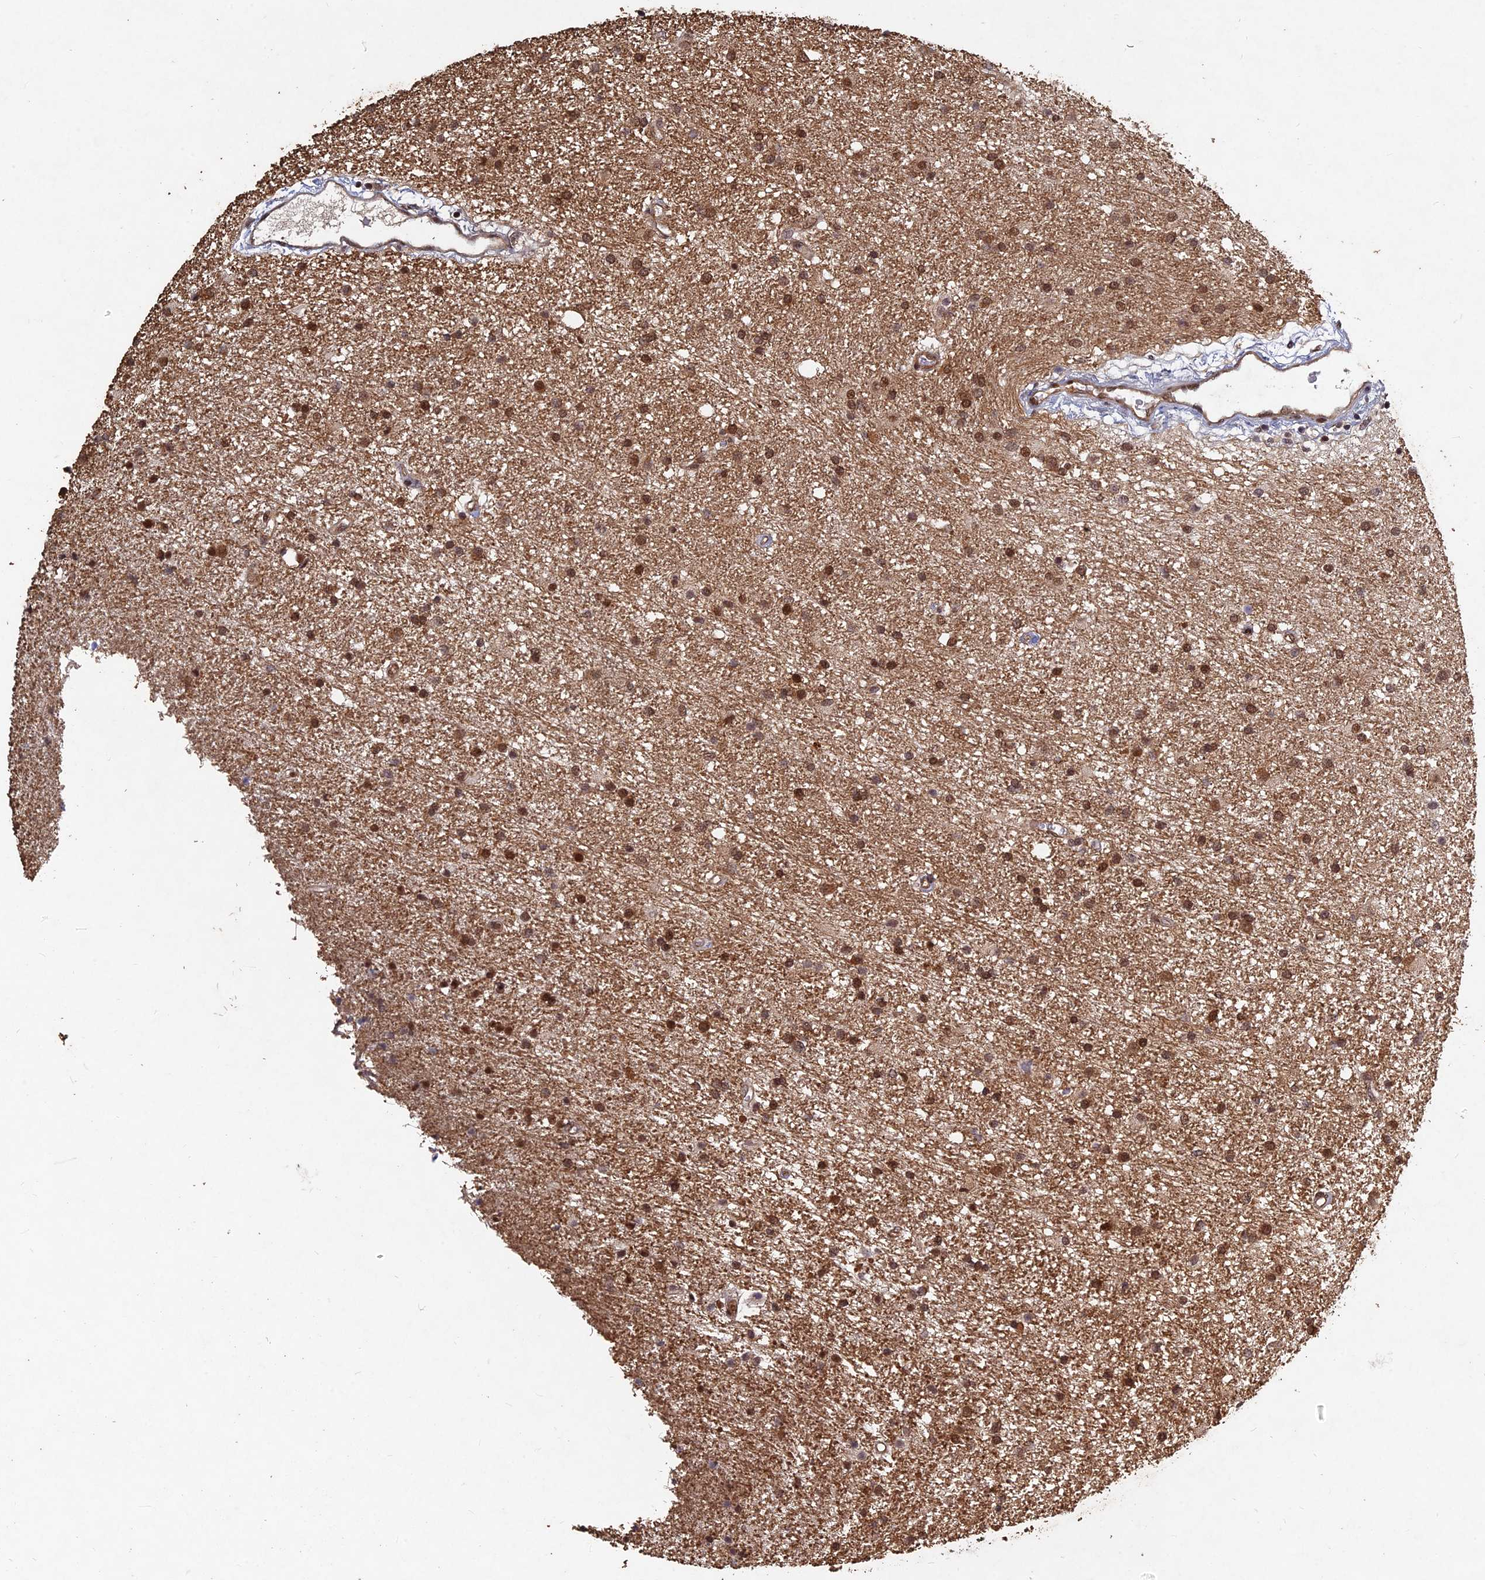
{"staining": {"intensity": "moderate", "quantity": ">75%", "location": "cytoplasmic/membranous,nuclear"}, "tissue": "glioma", "cell_type": "Tumor cells", "image_type": "cancer", "snomed": [{"axis": "morphology", "description": "Glioma, malignant, High grade"}, {"axis": "topography", "description": "Brain"}], "caption": "Glioma stained with a protein marker exhibits moderate staining in tumor cells.", "gene": "FAM53C", "patient": {"sex": "male", "age": 77}}